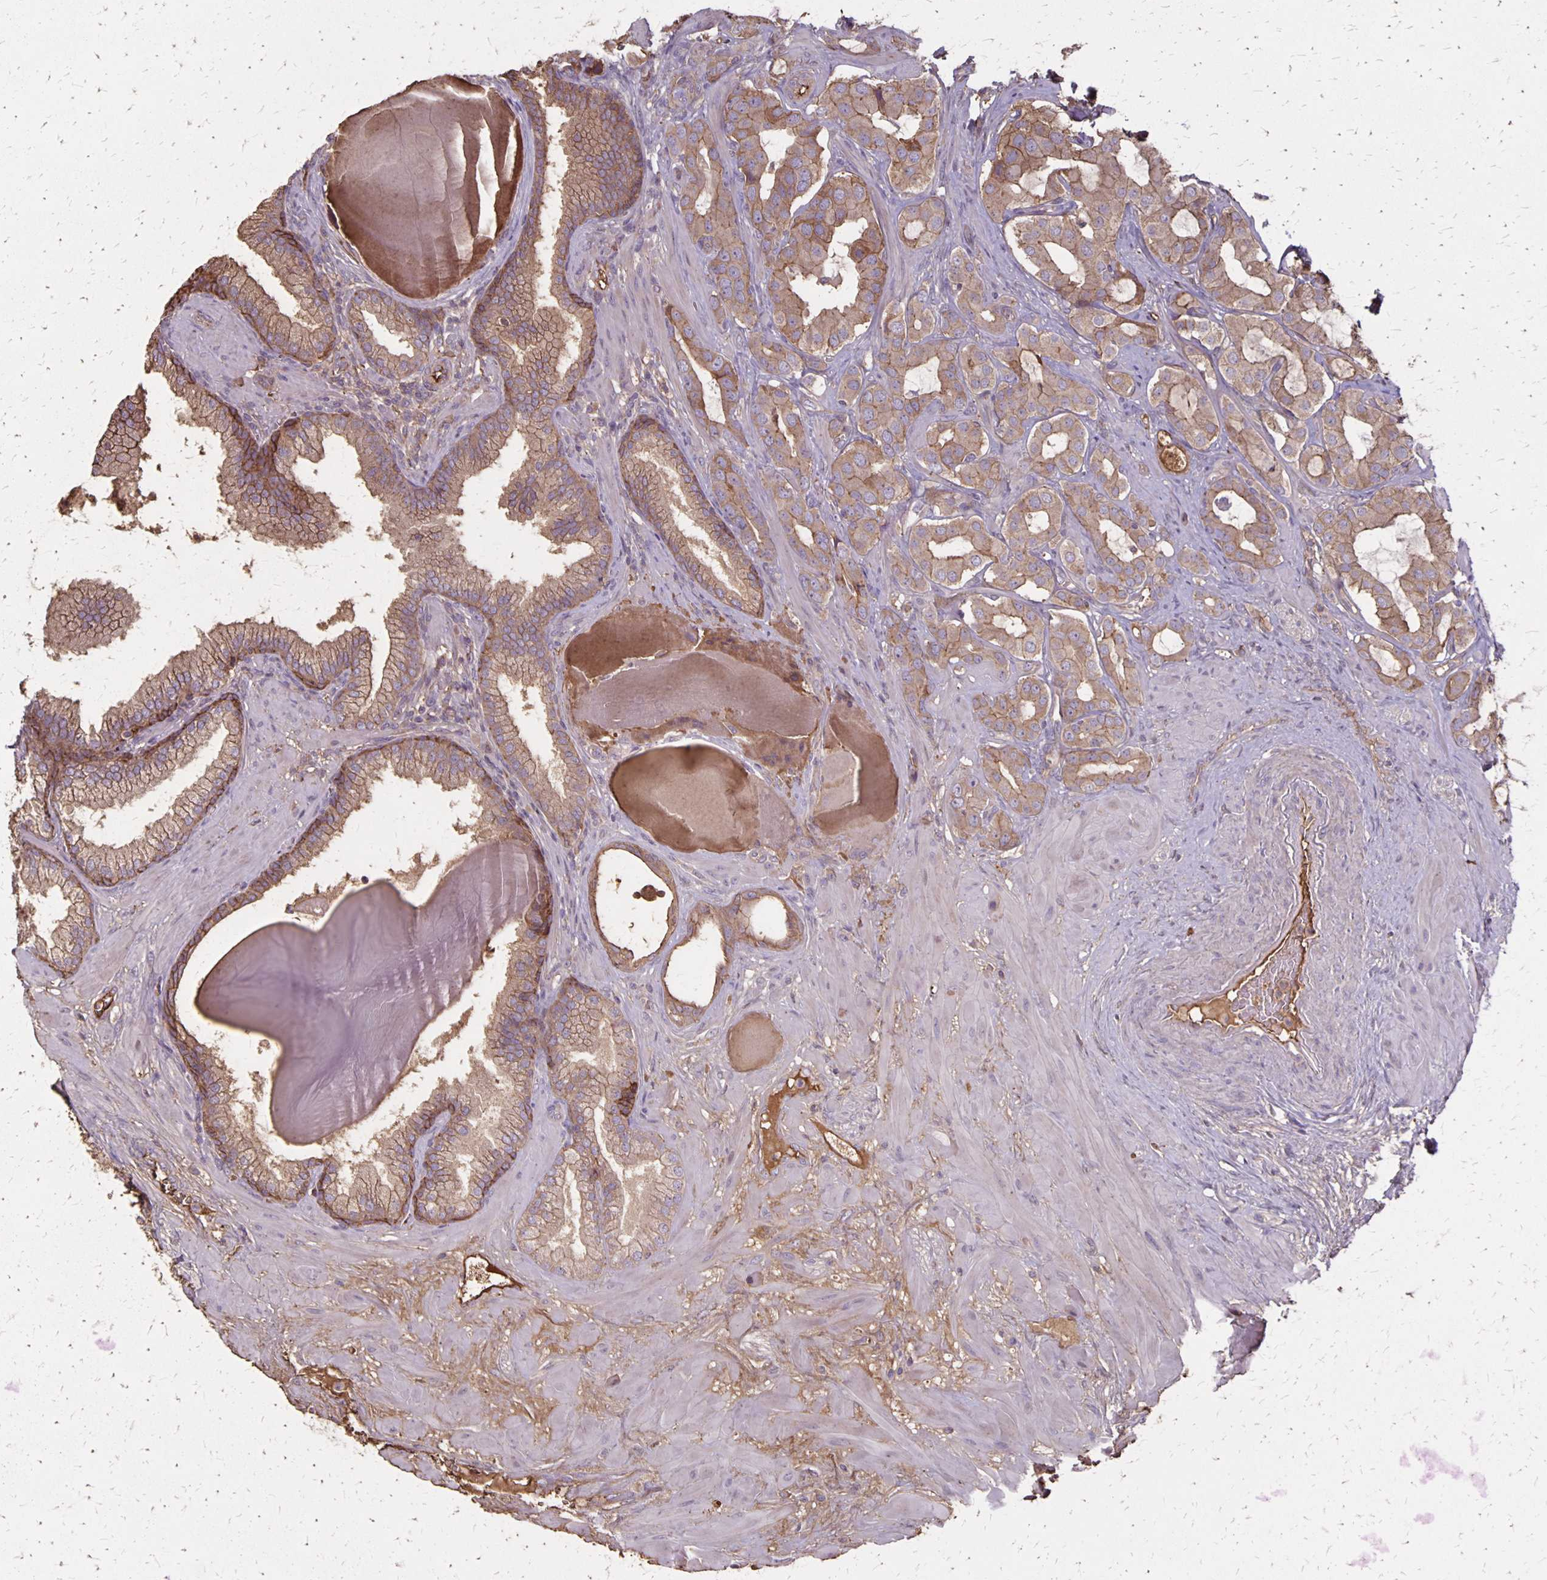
{"staining": {"intensity": "moderate", "quantity": ">75%", "location": "cytoplasmic/membranous"}, "tissue": "prostate cancer", "cell_type": "Tumor cells", "image_type": "cancer", "snomed": [{"axis": "morphology", "description": "Adenocarcinoma, Low grade"}, {"axis": "topography", "description": "Prostate"}], "caption": "High-magnification brightfield microscopy of prostate low-grade adenocarcinoma stained with DAB (3,3'-diaminobenzidine) (brown) and counterstained with hematoxylin (blue). tumor cells exhibit moderate cytoplasmic/membranous staining is identified in approximately>75% of cells. Immunohistochemistry stains the protein of interest in brown and the nuclei are stained blue.", "gene": "PROM2", "patient": {"sex": "male", "age": 57}}